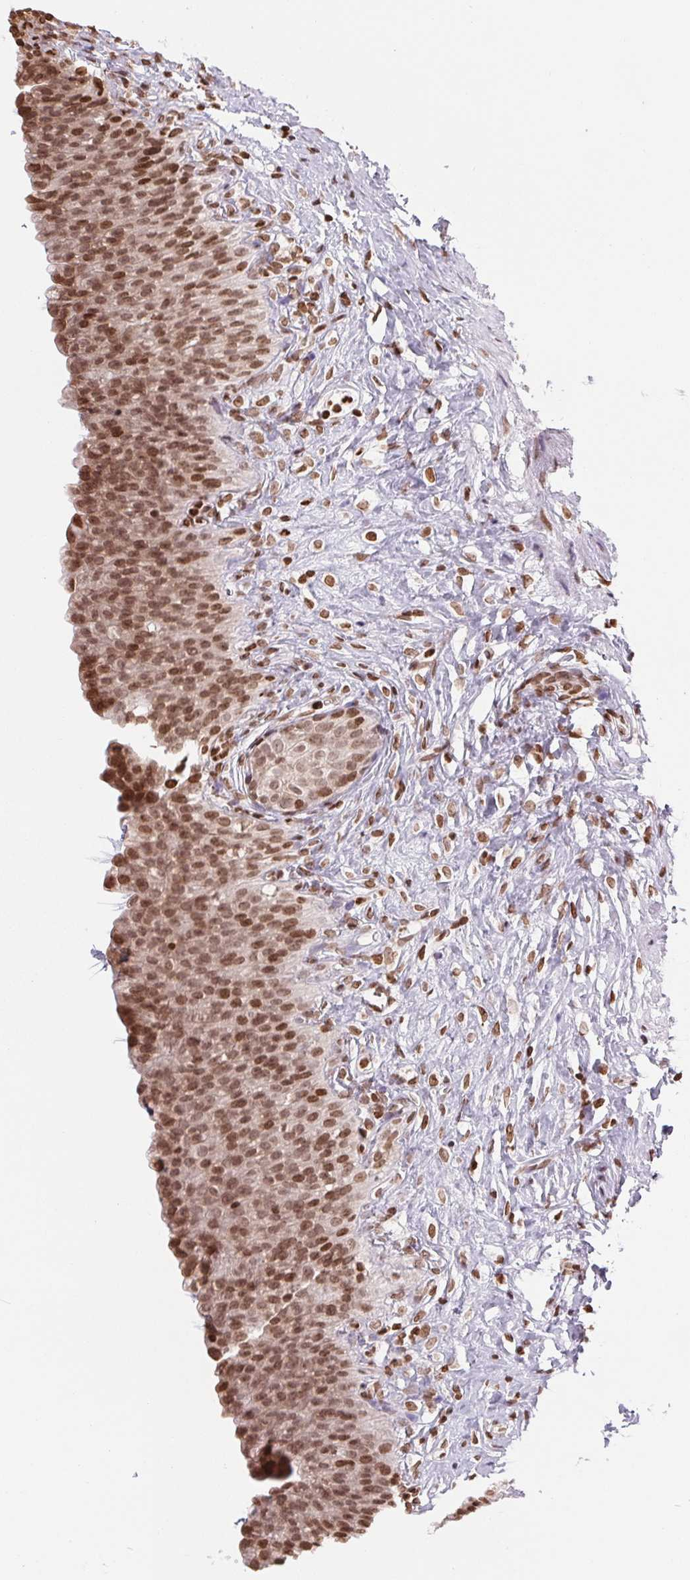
{"staining": {"intensity": "moderate", "quantity": ">75%", "location": "cytoplasmic/membranous,nuclear"}, "tissue": "urinary bladder", "cell_type": "Urothelial cells", "image_type": "normal", "snomed": [{"axis": "morphology", "description": "Normal tissue, NOS"}, {"axis": "topography", "description": "Urinary bladder"}, {"axis": "topography", "description": "Prostate"}], "caption": "Immunohistochemical staining of normal urinary bladder reveals moderate cytoplasmic/membranous,nuclear protein expression in approximately >75% of urothelial cells.", "gene": "SMIM12", "patient": {"sex": "male", "age": 76}}